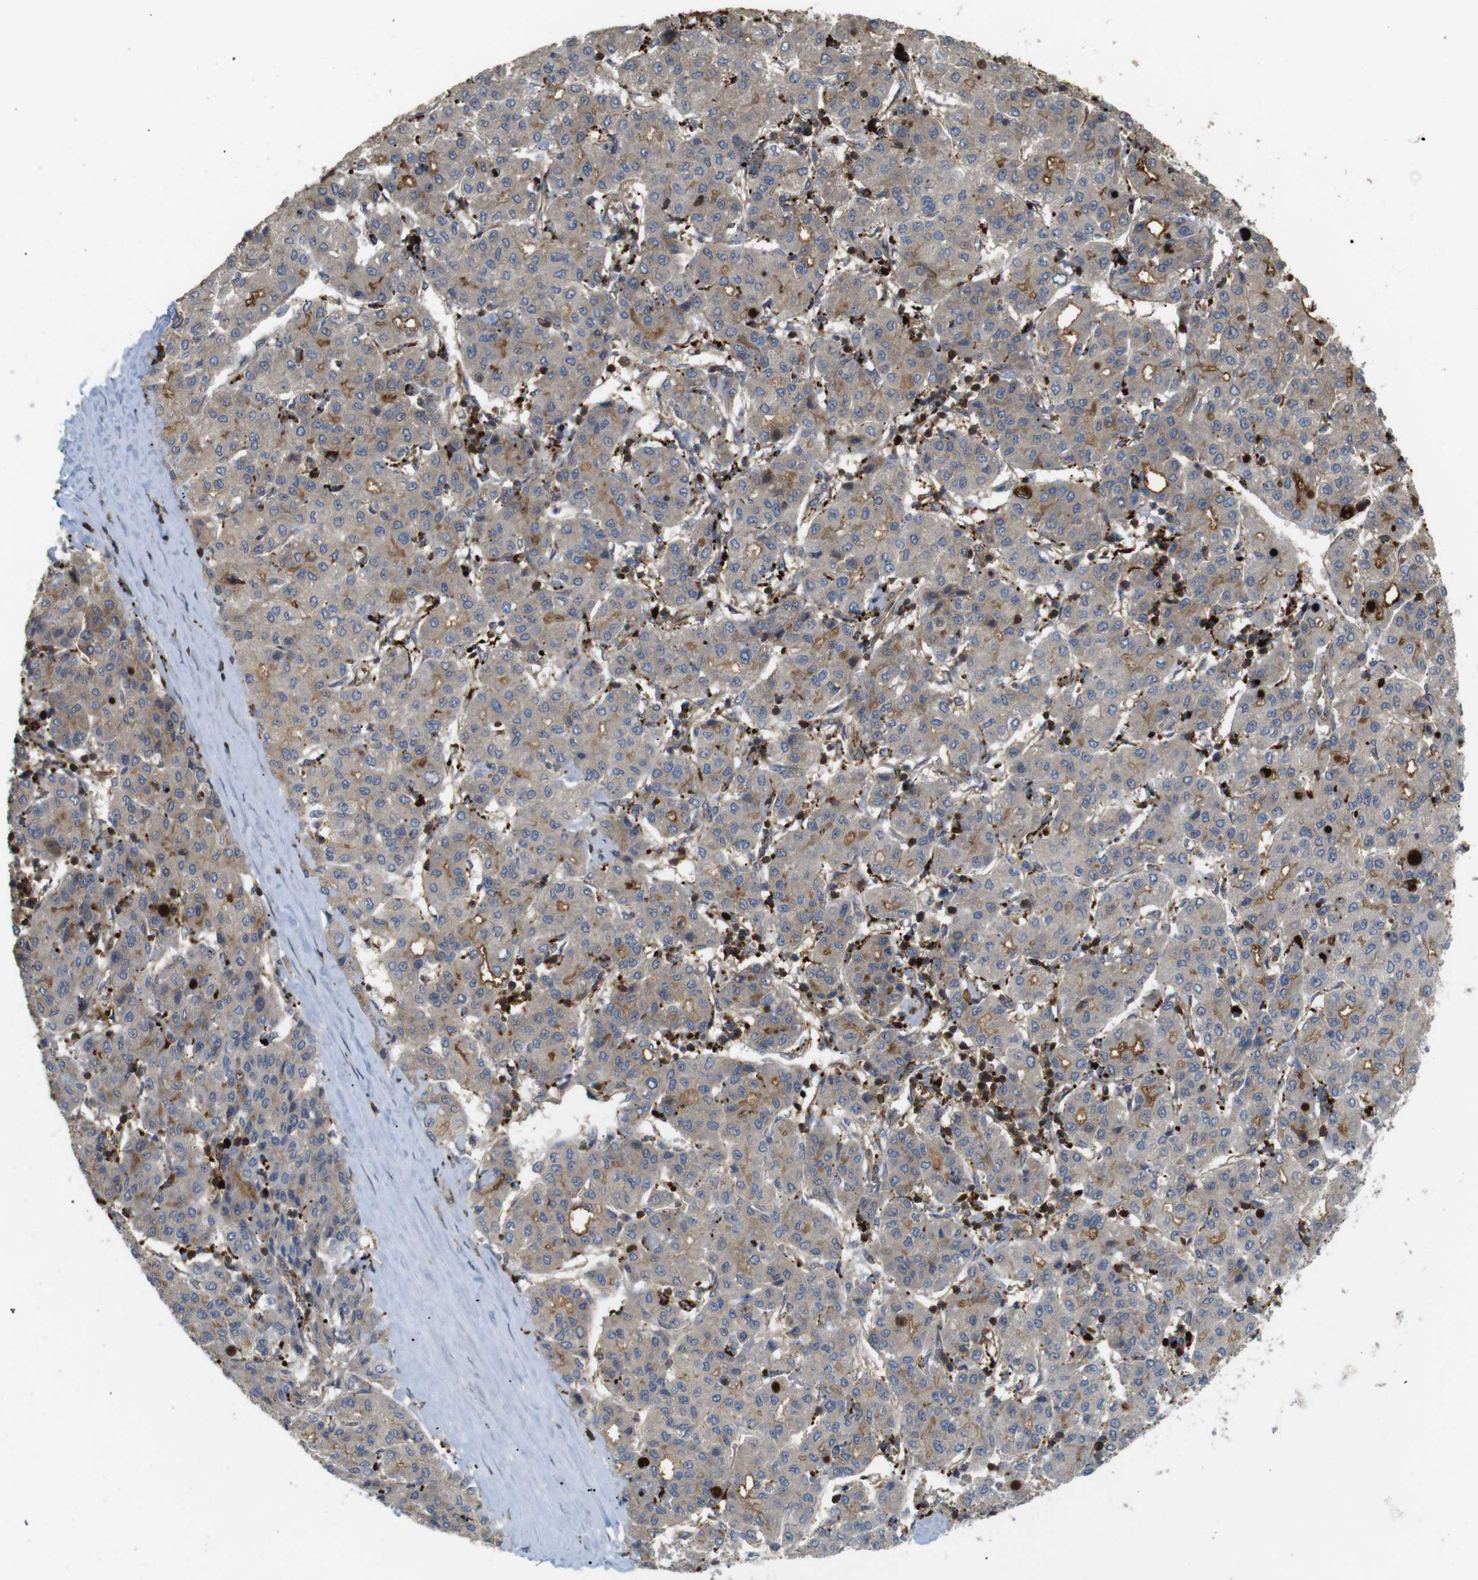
{"staining": {"intensity": "moderate", "quantity": "25%-75%", "location": "cytoplasmic/membranous"}, "tissue": "liver cancer", "cell_type": "Tumor cells", "image_type": "cancer", "snomed": [{"axis": "morphology", "description": "Carcinoma, Hepatocellular, NOS"}, {"axis": "topography", "description": "Liver"}], "caption": "Immunohistochemistry (IHC) of human liver cancer (hepatocellular carcinoma) exhibits medium levels of moderate cytoplasmic/membranous expression in about 25%-75% of tumor cells.", "gene": "KSR1", "patient": {"sex": "male", "age": 65}}